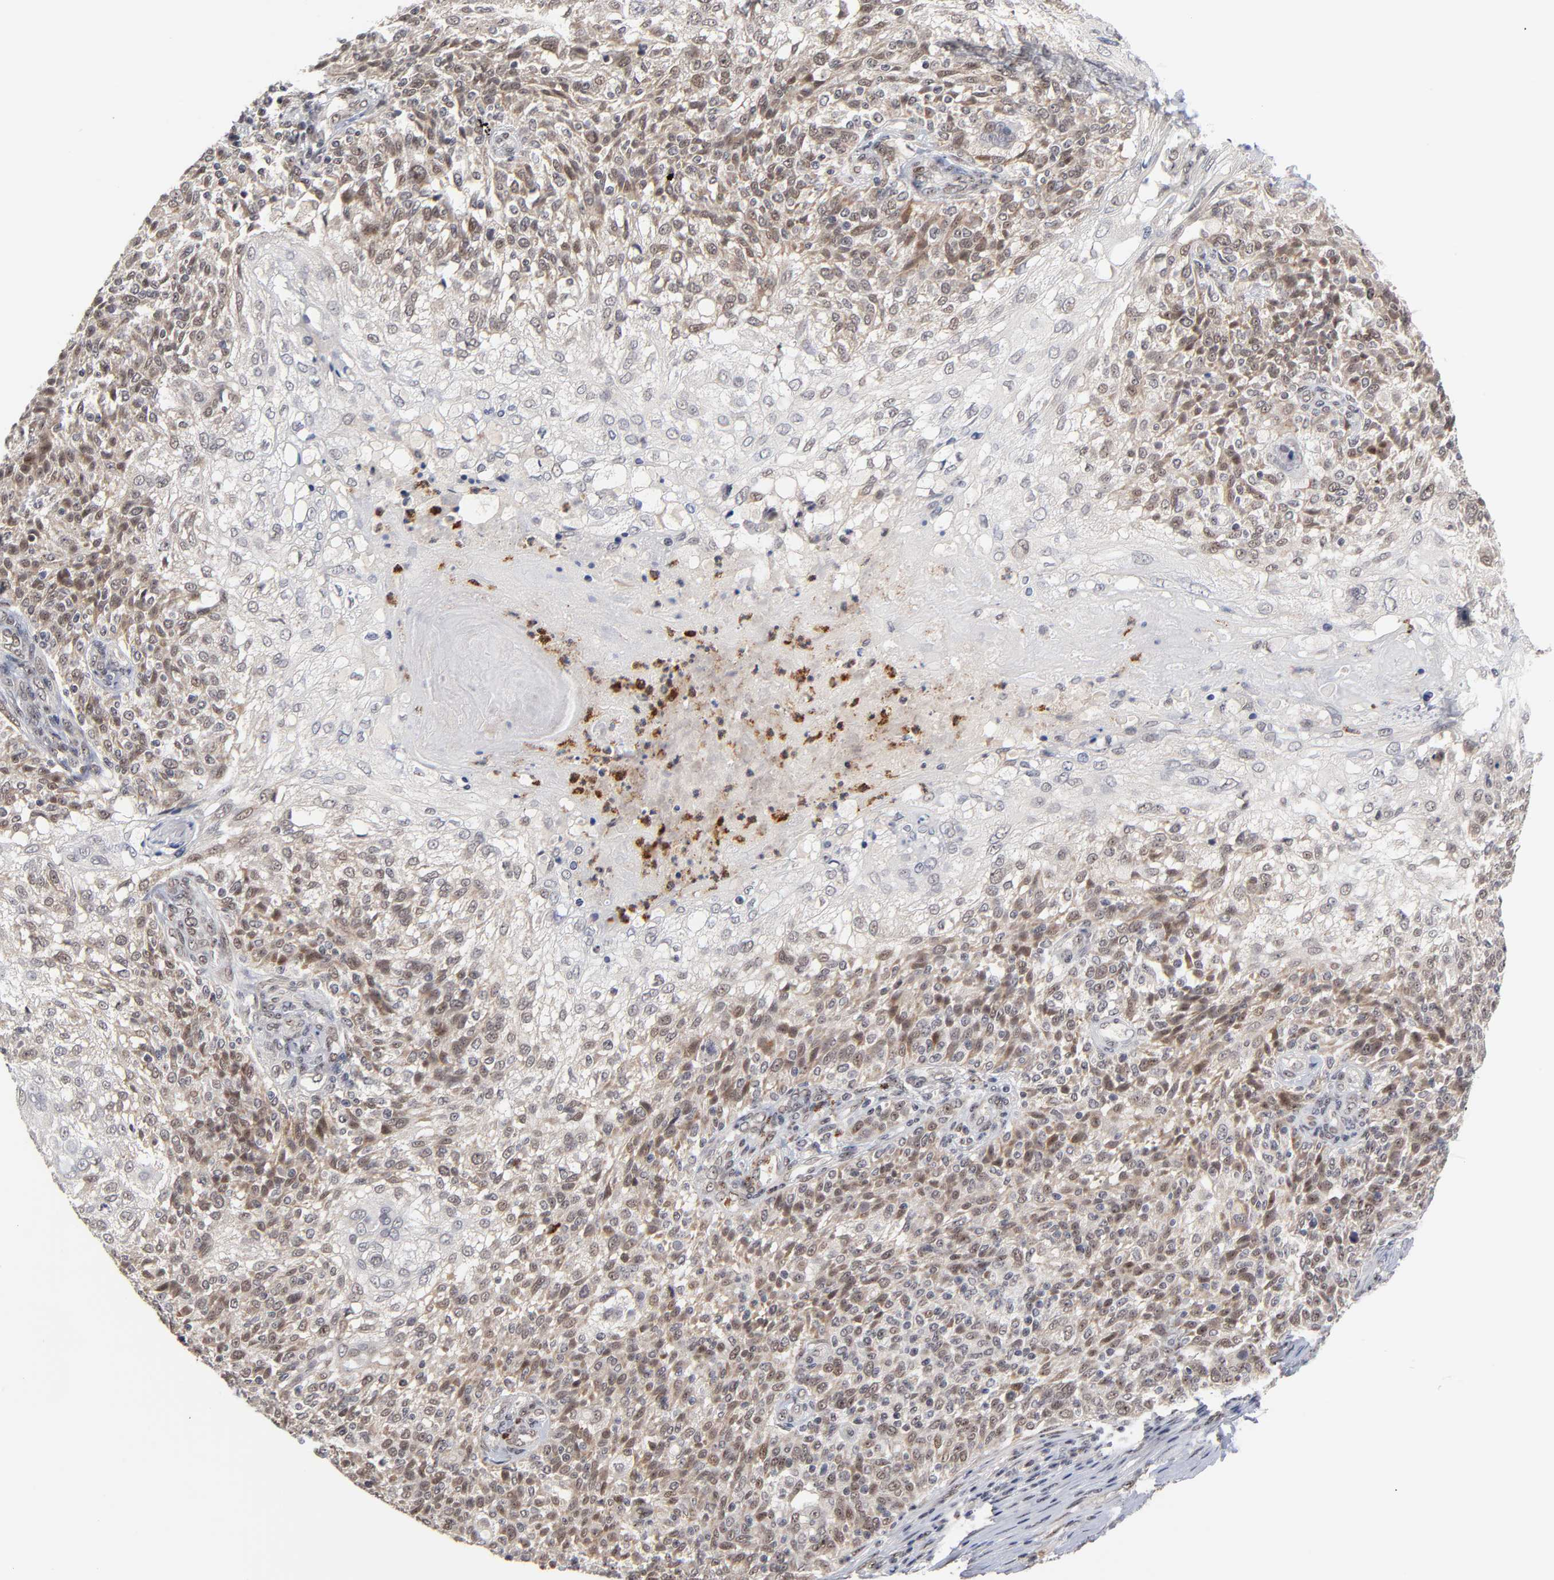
{"staining": {"intensity": "weak", "quantity": "25%-75%", "location": "nuclear"}, "tissue": "skin cancer", "cell_type": "Tumor cells", "image_type": "cancer", "snomed": [{"axis": "morphology", "description": "Normal tissue, NOS"}, {"axis": "morphology", "description": "Squamous cell carcinoma, NOS"}, {"axis": "topography", "description": "Skin"}], "caption": "Brown immunohistochemical staining in skin cancer (squamous cell carcinoma) shows weak nuclear positivity in approximately 25%-75% of tumor cells.", "gene": "ZNF419", "patient": {"sex": "female", "age": 83}}